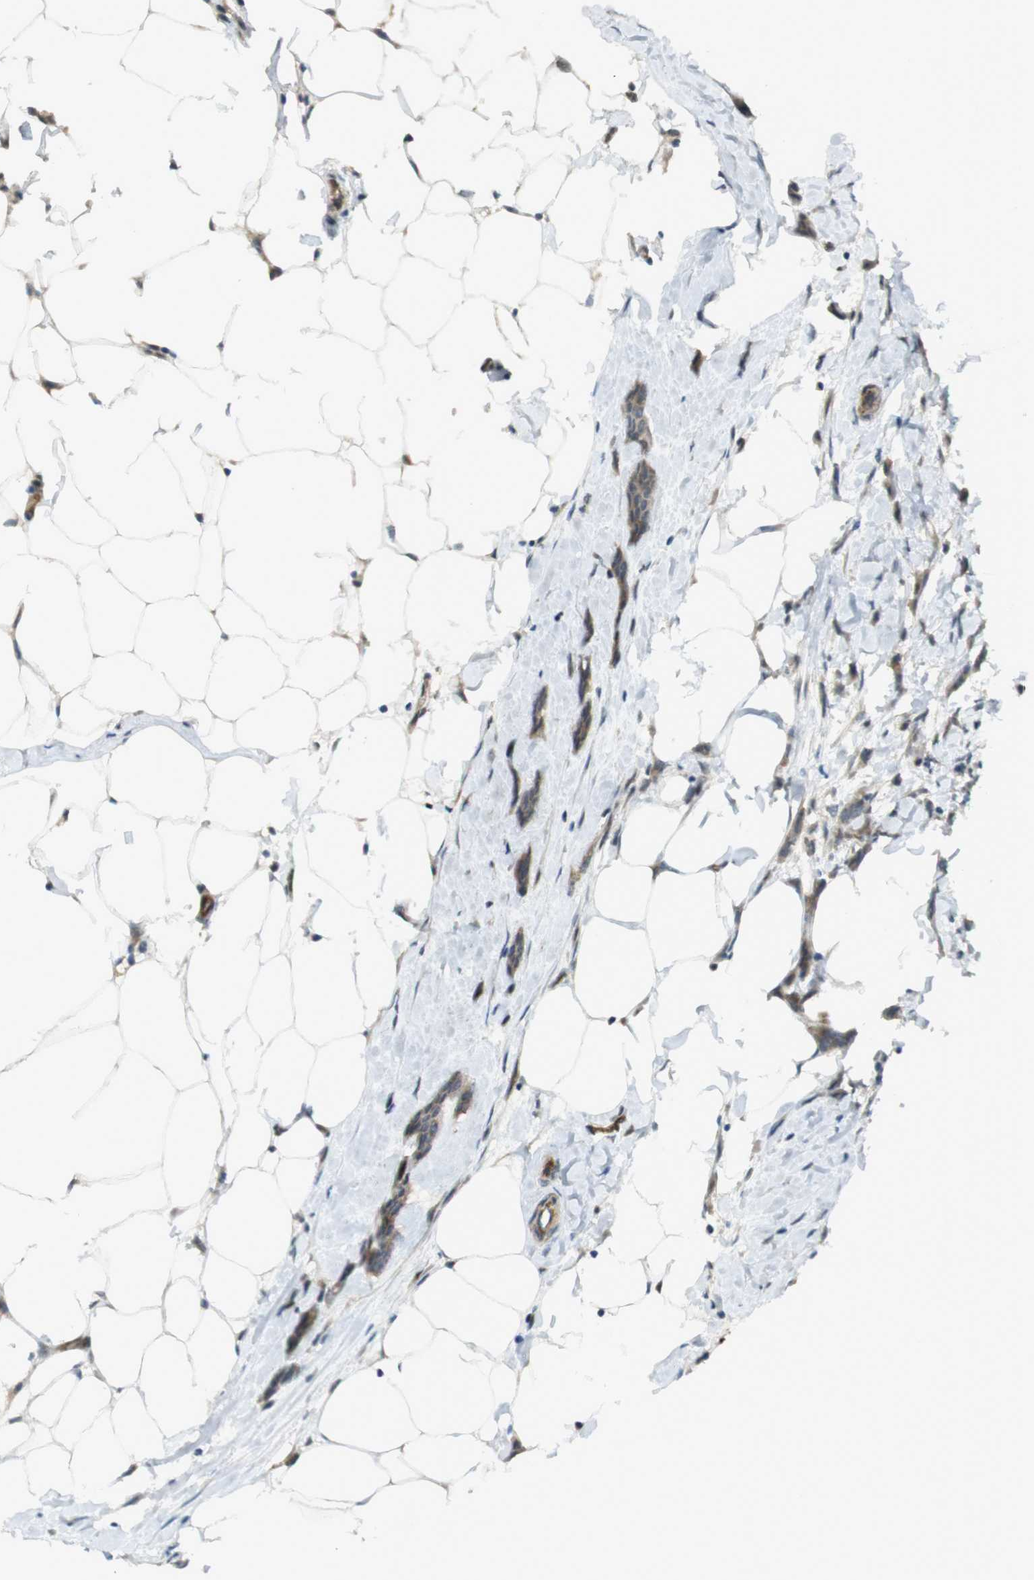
{"staining": {"intensity": "weak", "quantity": ">75%", "location": "cytoplasmic/membranous"}, "tissue": "breast cancer", "cell_type": "Tumor cells", "image_type": "cancer", "snomed": [{"axis": "morphology", "description": "Lobular carcinoma, in situ"}, {"axis": "morphology", "description": "Lobular carcinoma"}, {"axis": "topography", "description": "Breast"}], "caption": "Lobular carcinoma (breast) tissue displays weak cytoplasmic/membranous staining in about >75% of tumor cells", "gene": "IFFO2", "patient": {"sex": "female", "age": 41}}